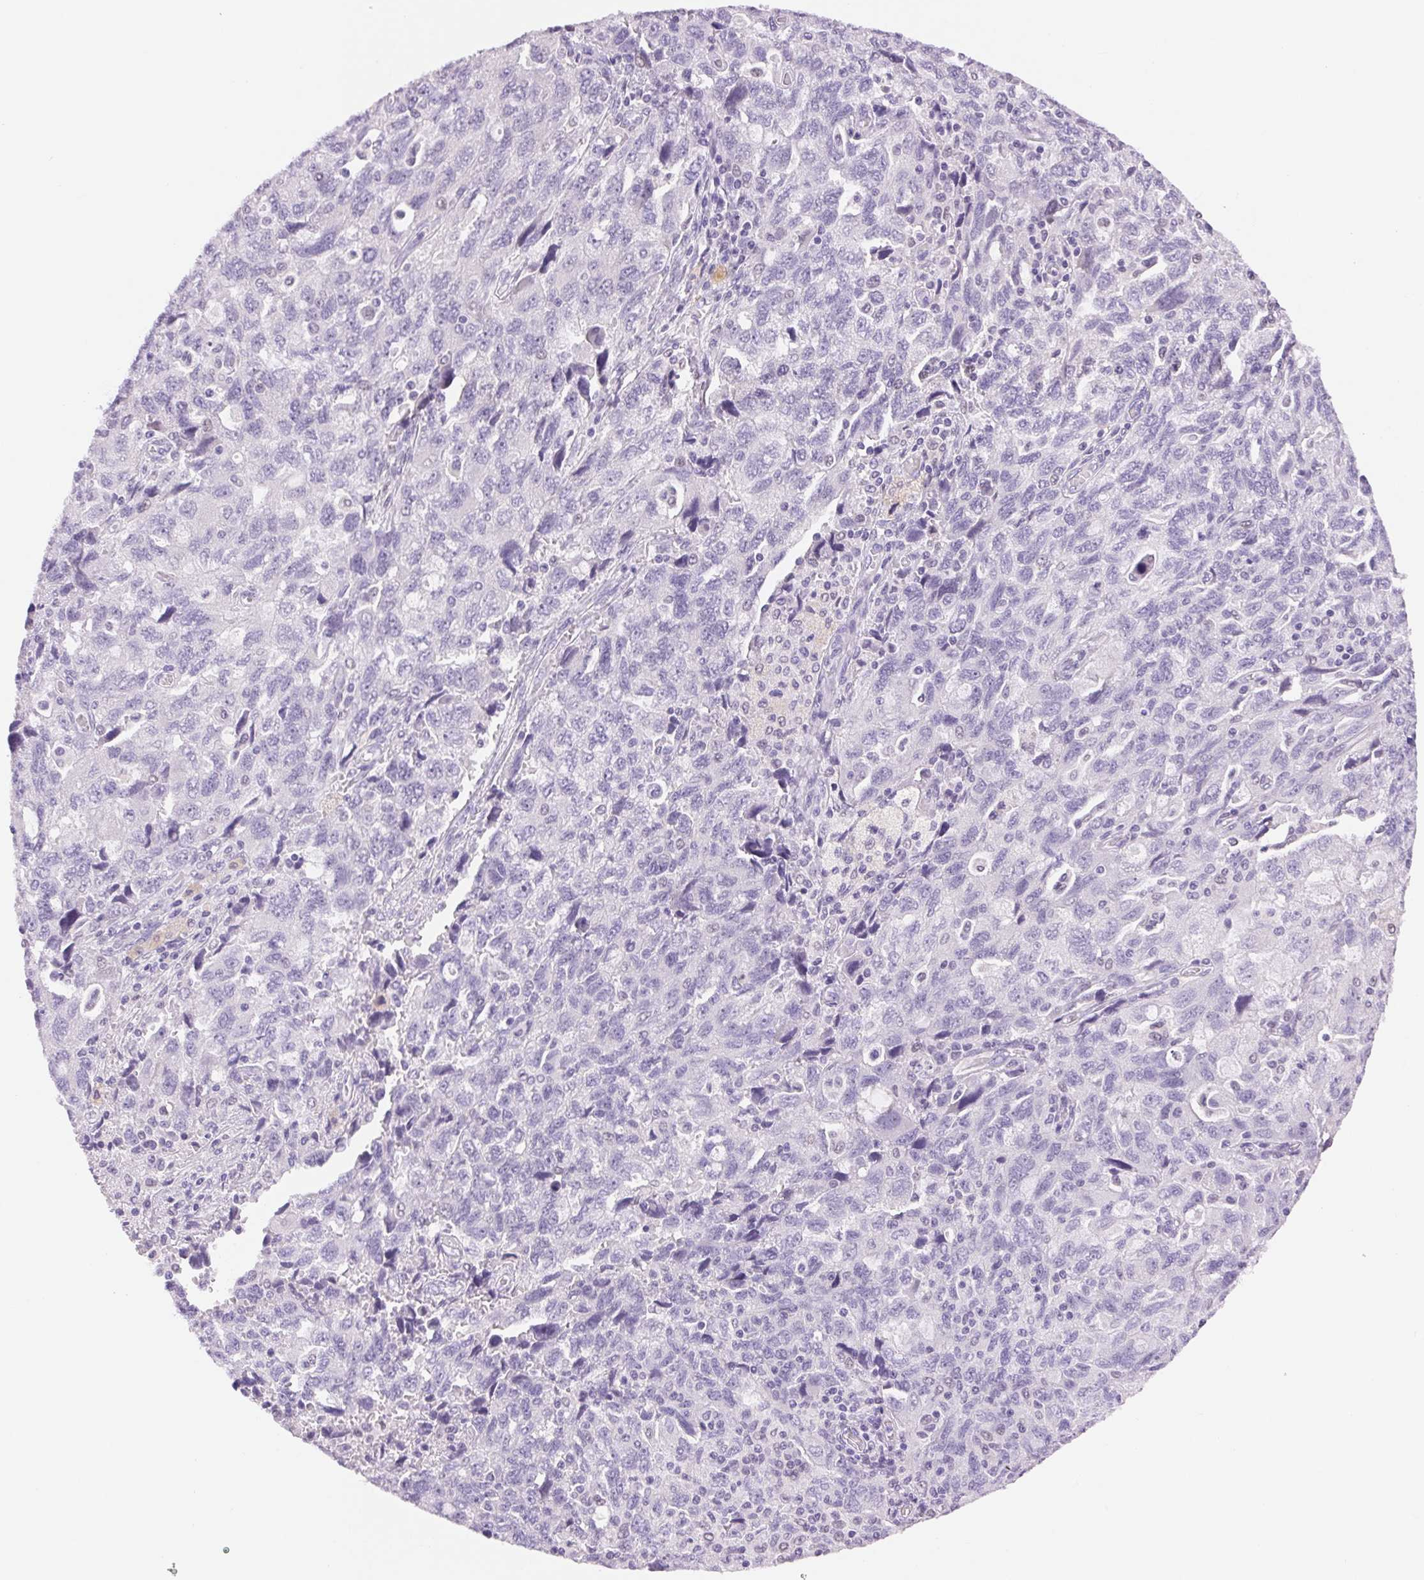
{"staining": {"intensity": "negative", "quantity": "none", "location": "none"}, "tissue": "ovarian cancer", "cell_type": "Tumor cells", "image_type": "cancer", "snomed": [{"axis": "morphology", "description": "Carcinoma, NOS"}, {"axis": "morphology", "description": "Cystadenocarcinoma, serous, NOS"}, {"axis": "topography", "description": "Ovary"}], "caption": "Tumor cells show no significant staining in carcinoma (ovarian).", "gene": "ASGR2", "patient": {"sex": "female", "age": 69}}